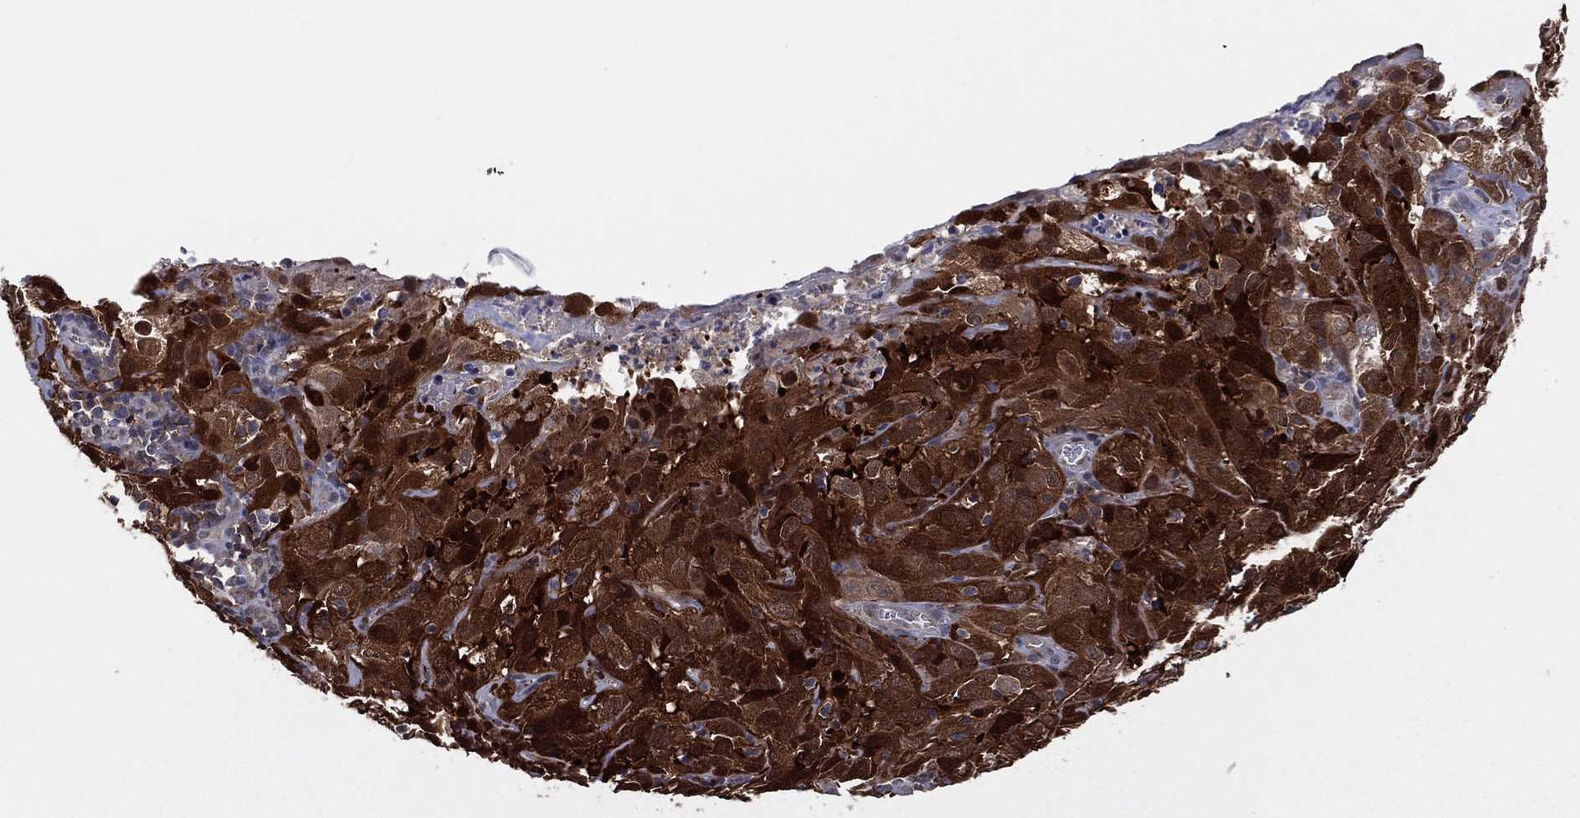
{"staining": {"intensity": "strong", "quantity": ">75%", "location": "cytoplasmic/membranous,nuclear"}, "tissue": "cervical cancer", "cell_type": "Tumor cells", "image_type": "cancer", "snomed": [{"axis": "morphology", "description": "Squamous cell carcinoma, NOS"}, {"axis": "topography", "description": "Cervix"}], "caption": "Immunohistochemistry (IHC) (DAB (3,3'-diaminobenzidine)) staining of cervical squamous cell carcinoma demonstrates strong cytoplasmic/membranous and nuclear protein positivity in about >75% of tumor cells.", "gene": "SNCG", "patient": {"sex": "female", "age": 32}}